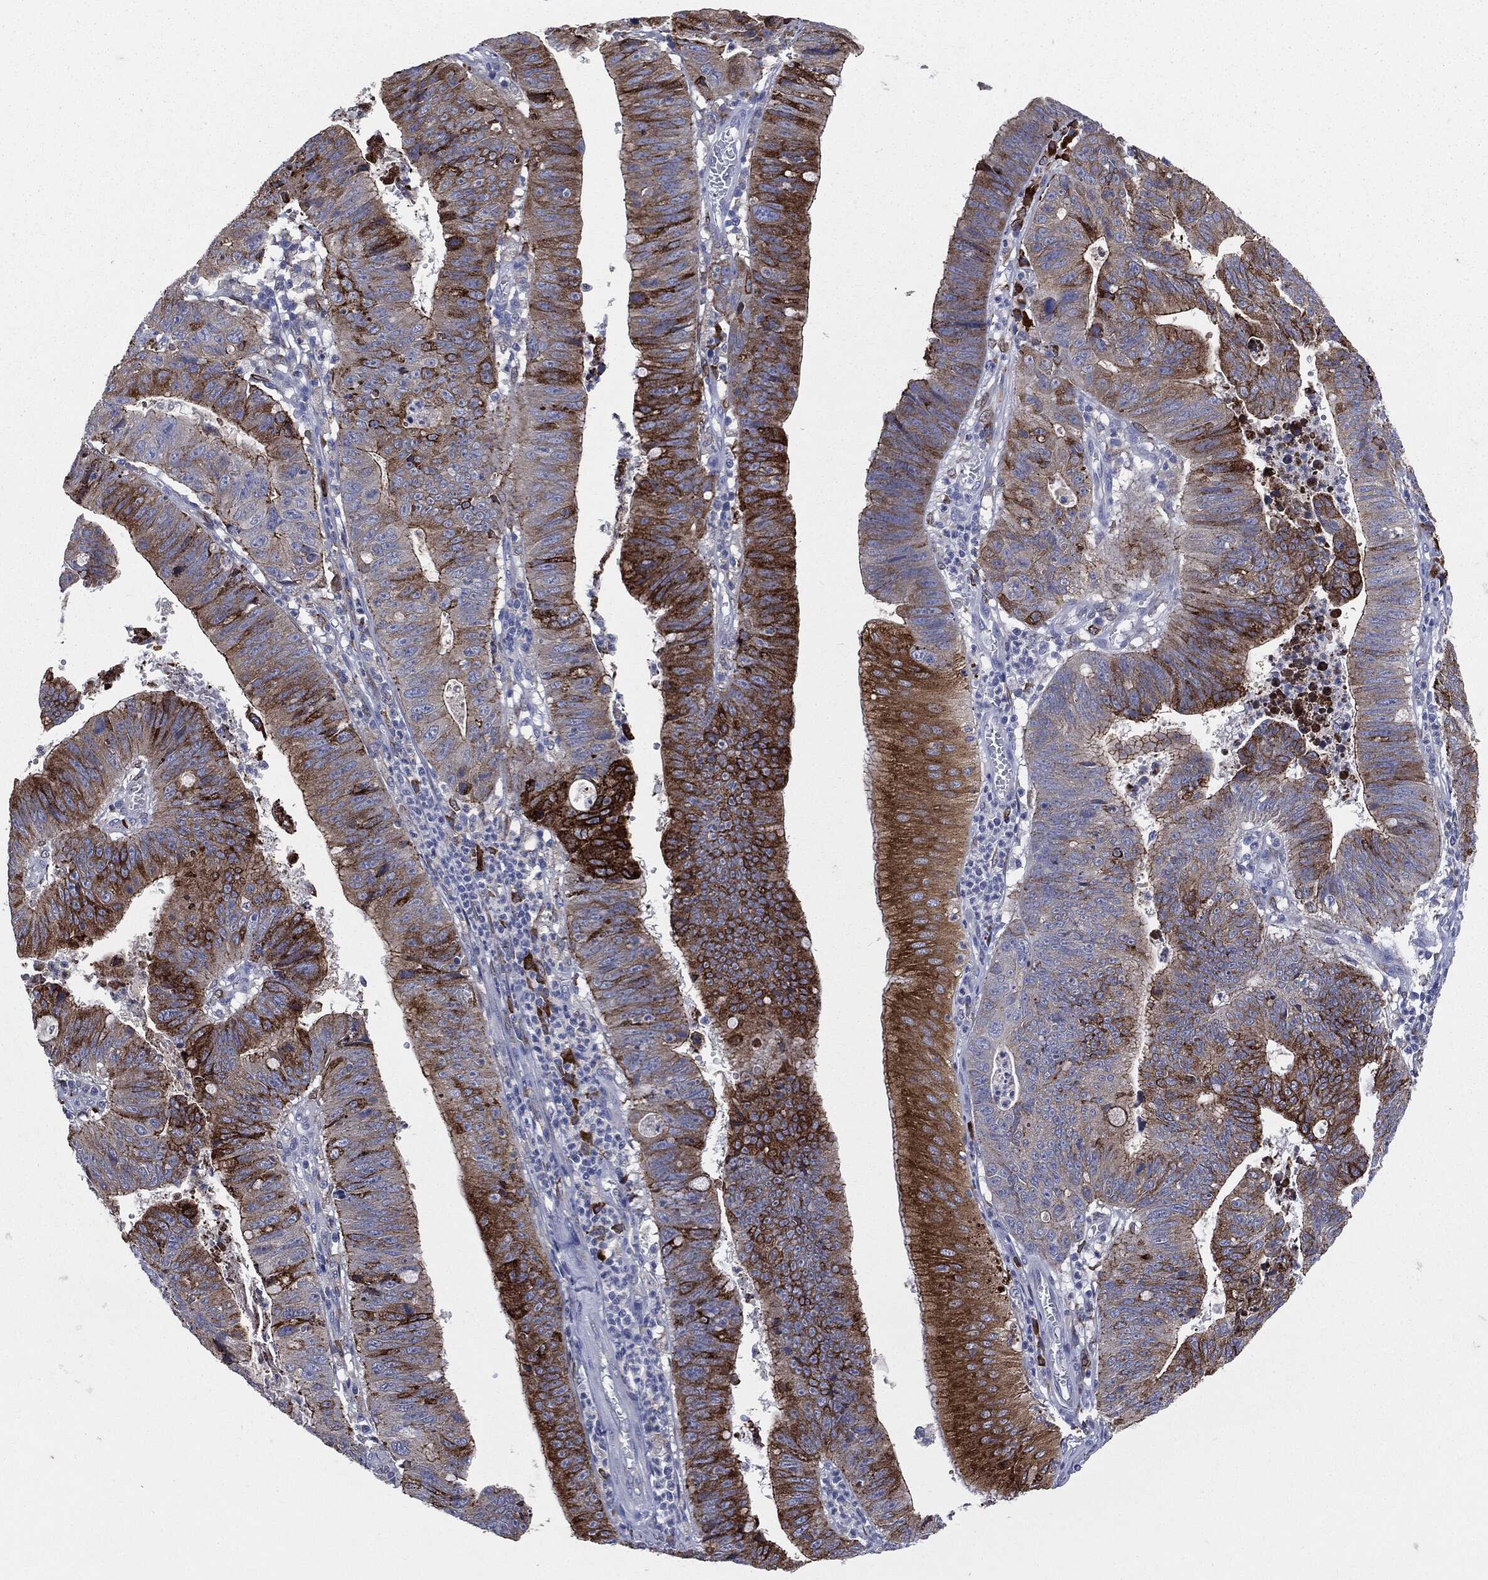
{"staining": {"intensity": "strong", "quantity": ">75%", "location": "cytoplasmic/membranous"}, "tissue": "stomach cancer", "cell_type": "Tumor cells", "image_type": "cancer", "snomed": [{"axis": "morphology", "description": "Adenocarcinoma, NOS"}, {"axis": "topography", "description": "Stomach"}], "caption": "Brown immunohistochemical staining in stomach adenocarcinoma displays strong cytoplasmic/membranous staining in approximately >75% of tumor cells.", "gene": "PTGS2", "patient": {"sex": "male", "age": 59}}